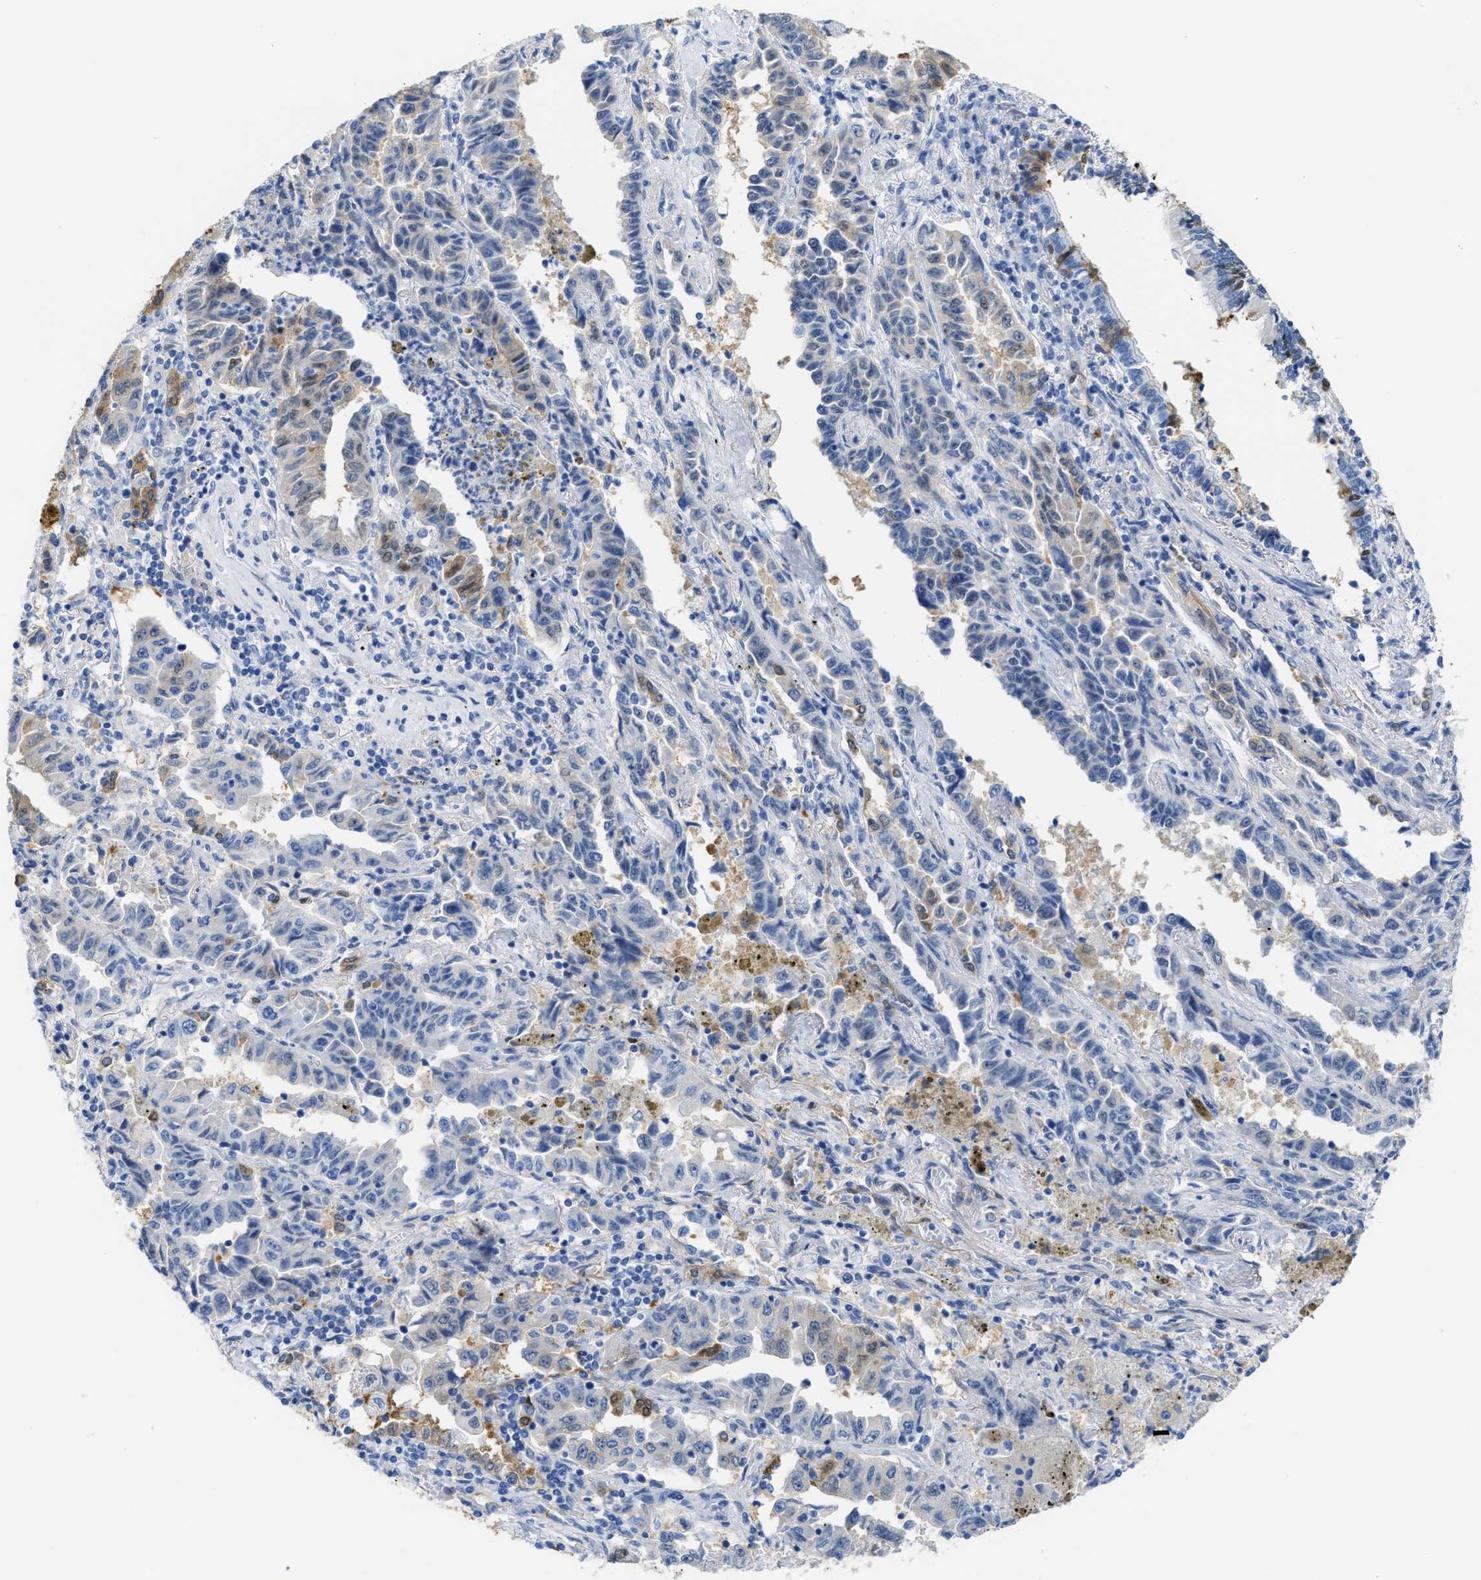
{"staining": {"intensity": "weak", "quantity": "<25%", "location": "cytoplasmic/membranous,nuclear"}, "tissue": "lung cancer", "cell_type": "Tumor cells", "image_type": "cancer", "snomed": [{"axis": "morphology", "description": "Adenocarcinoma, NOS"}, {"axis": "topography", "description": "Lung"}], "caption": "There is no significant positivity in tumor cells of lung cancer (adenocarcinoma).", "gene": "ASS1", "patient": {"sex": "female", "age": 51}}